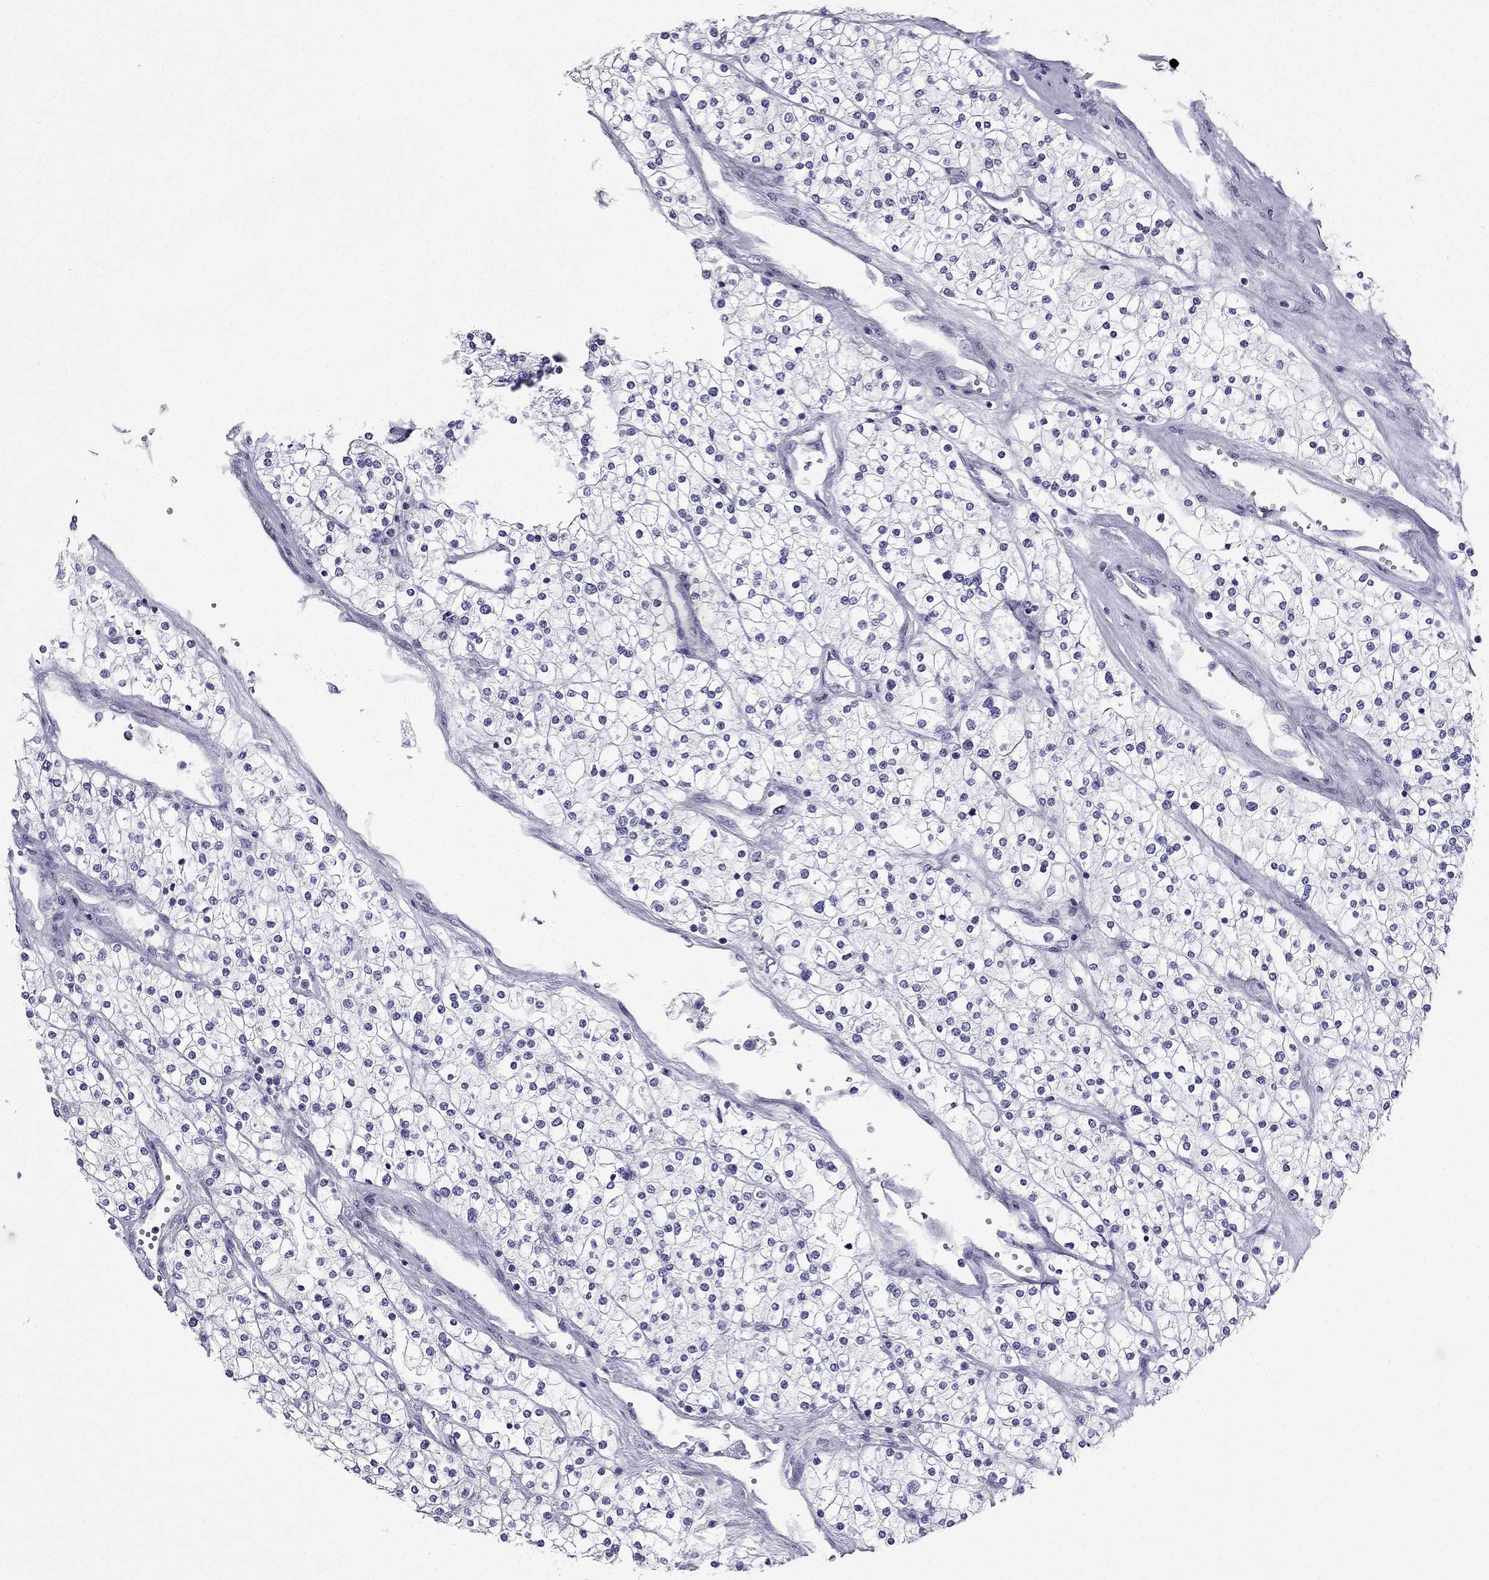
{"staining": {"intensity": "negative", "quantity": "none", "location": "none"}, "tissue": "renal cancer", "cell_type": "Tumor cells", "image_type": "cancer", "snomed": [{"axis": "morphology", "description": "Adenocarcinoma, NOS"}, {"axis": "topography", "description": "Kidney"}], "caption": "This is a micrograph of immunohistochemistry staining of renal adenocarcinoma, which shows no positivity in tumor cells.", "gene": "POM121L12", "patient": {"sex": "male", "age": 80}}